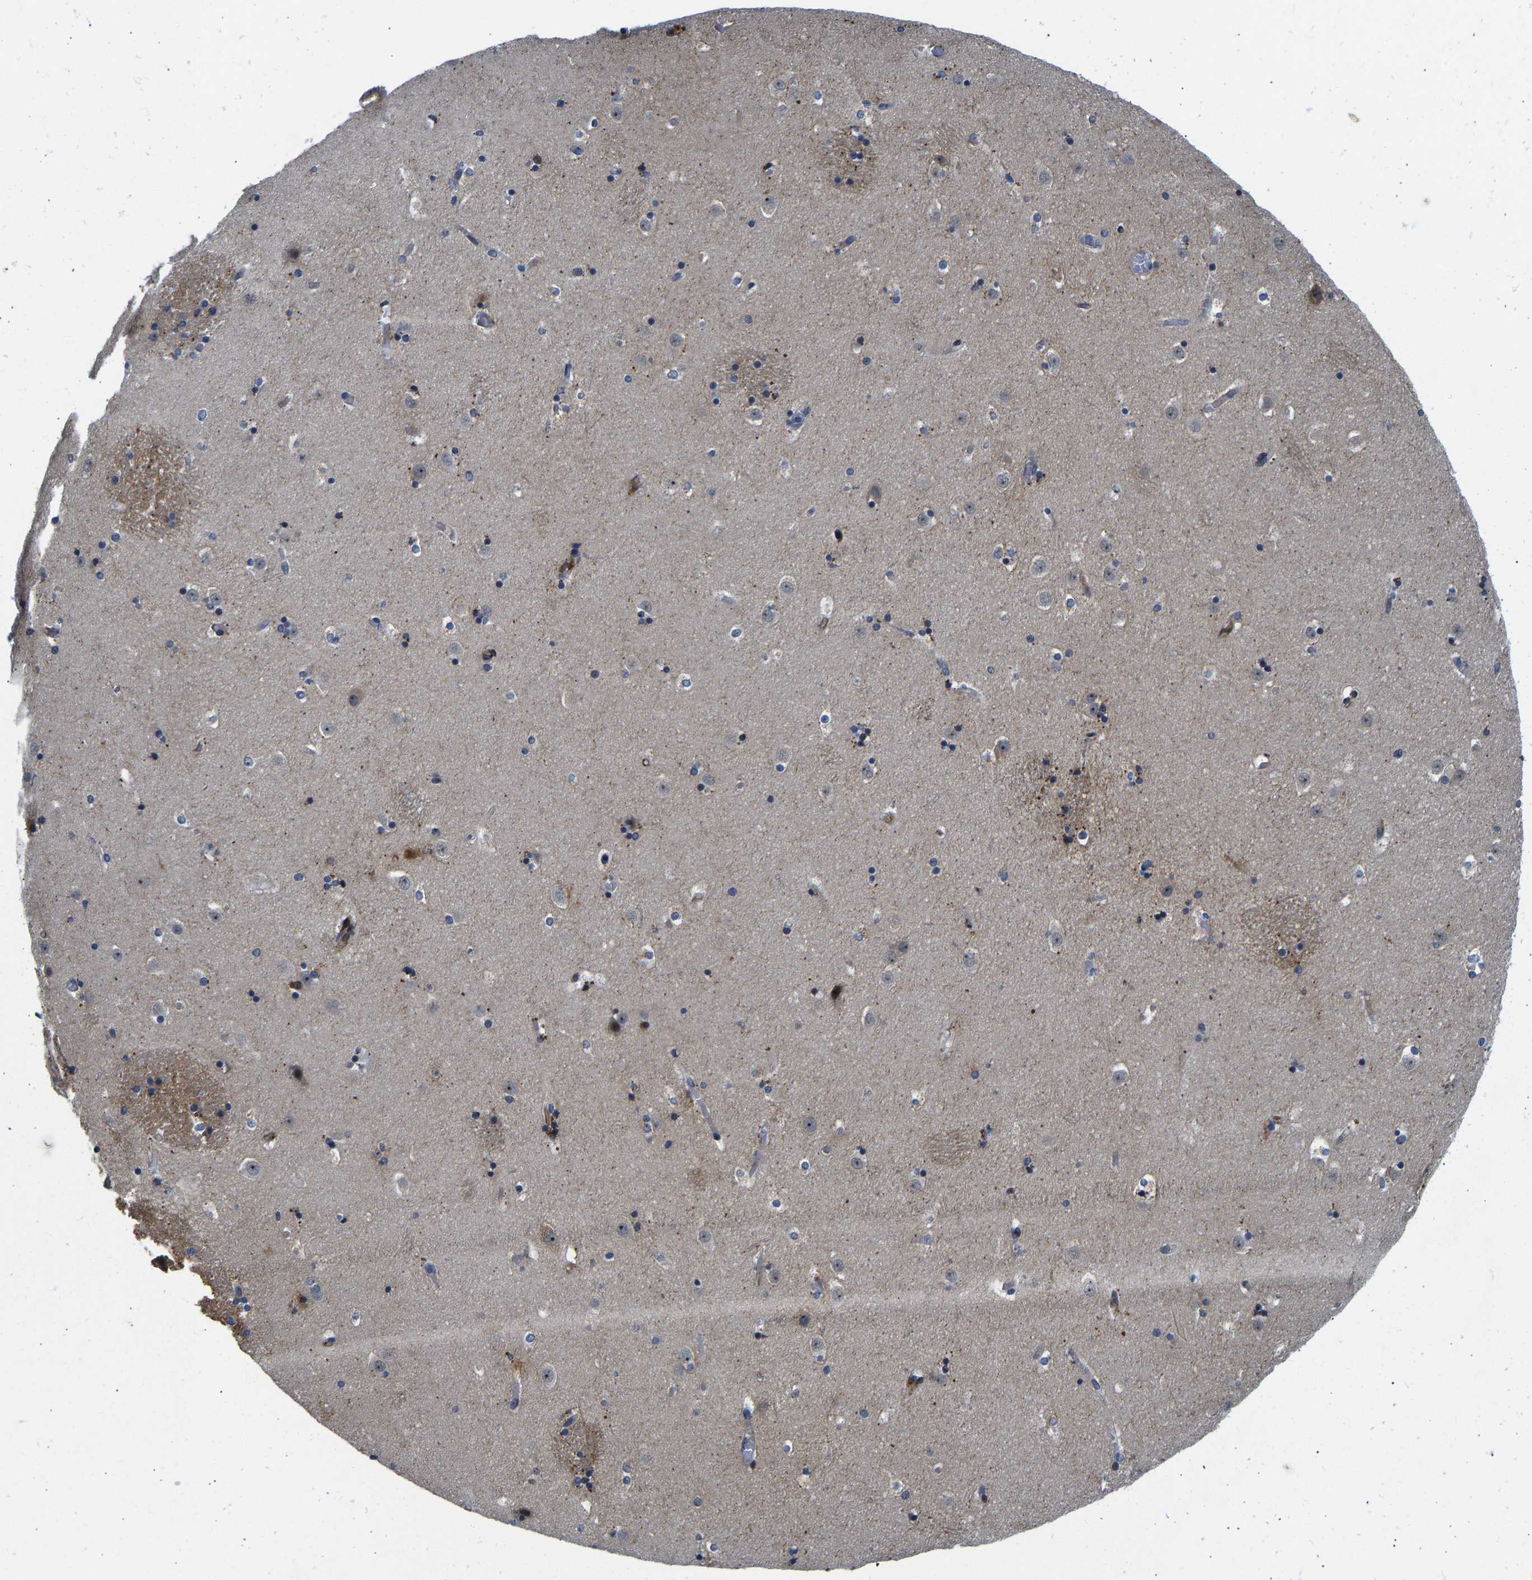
{"staining": {"intensity": "negative", "quantity": "none", "location": "none"}, "tissue": "caudate", "cell_type": "Glial cells", "image_type": "normal", "snomed": [{"axis": "morphology", "description": "Normal tissue, NOS"}, {"axis": "topography", "description": "Lateral ventricle wall"}], "caption": "IHC of benign human caudate exhibits no positivity in glial cells. Nuclei are stained in blue.", "gene": "RESF1", "patient": {"sex": "male", "age": 45}}